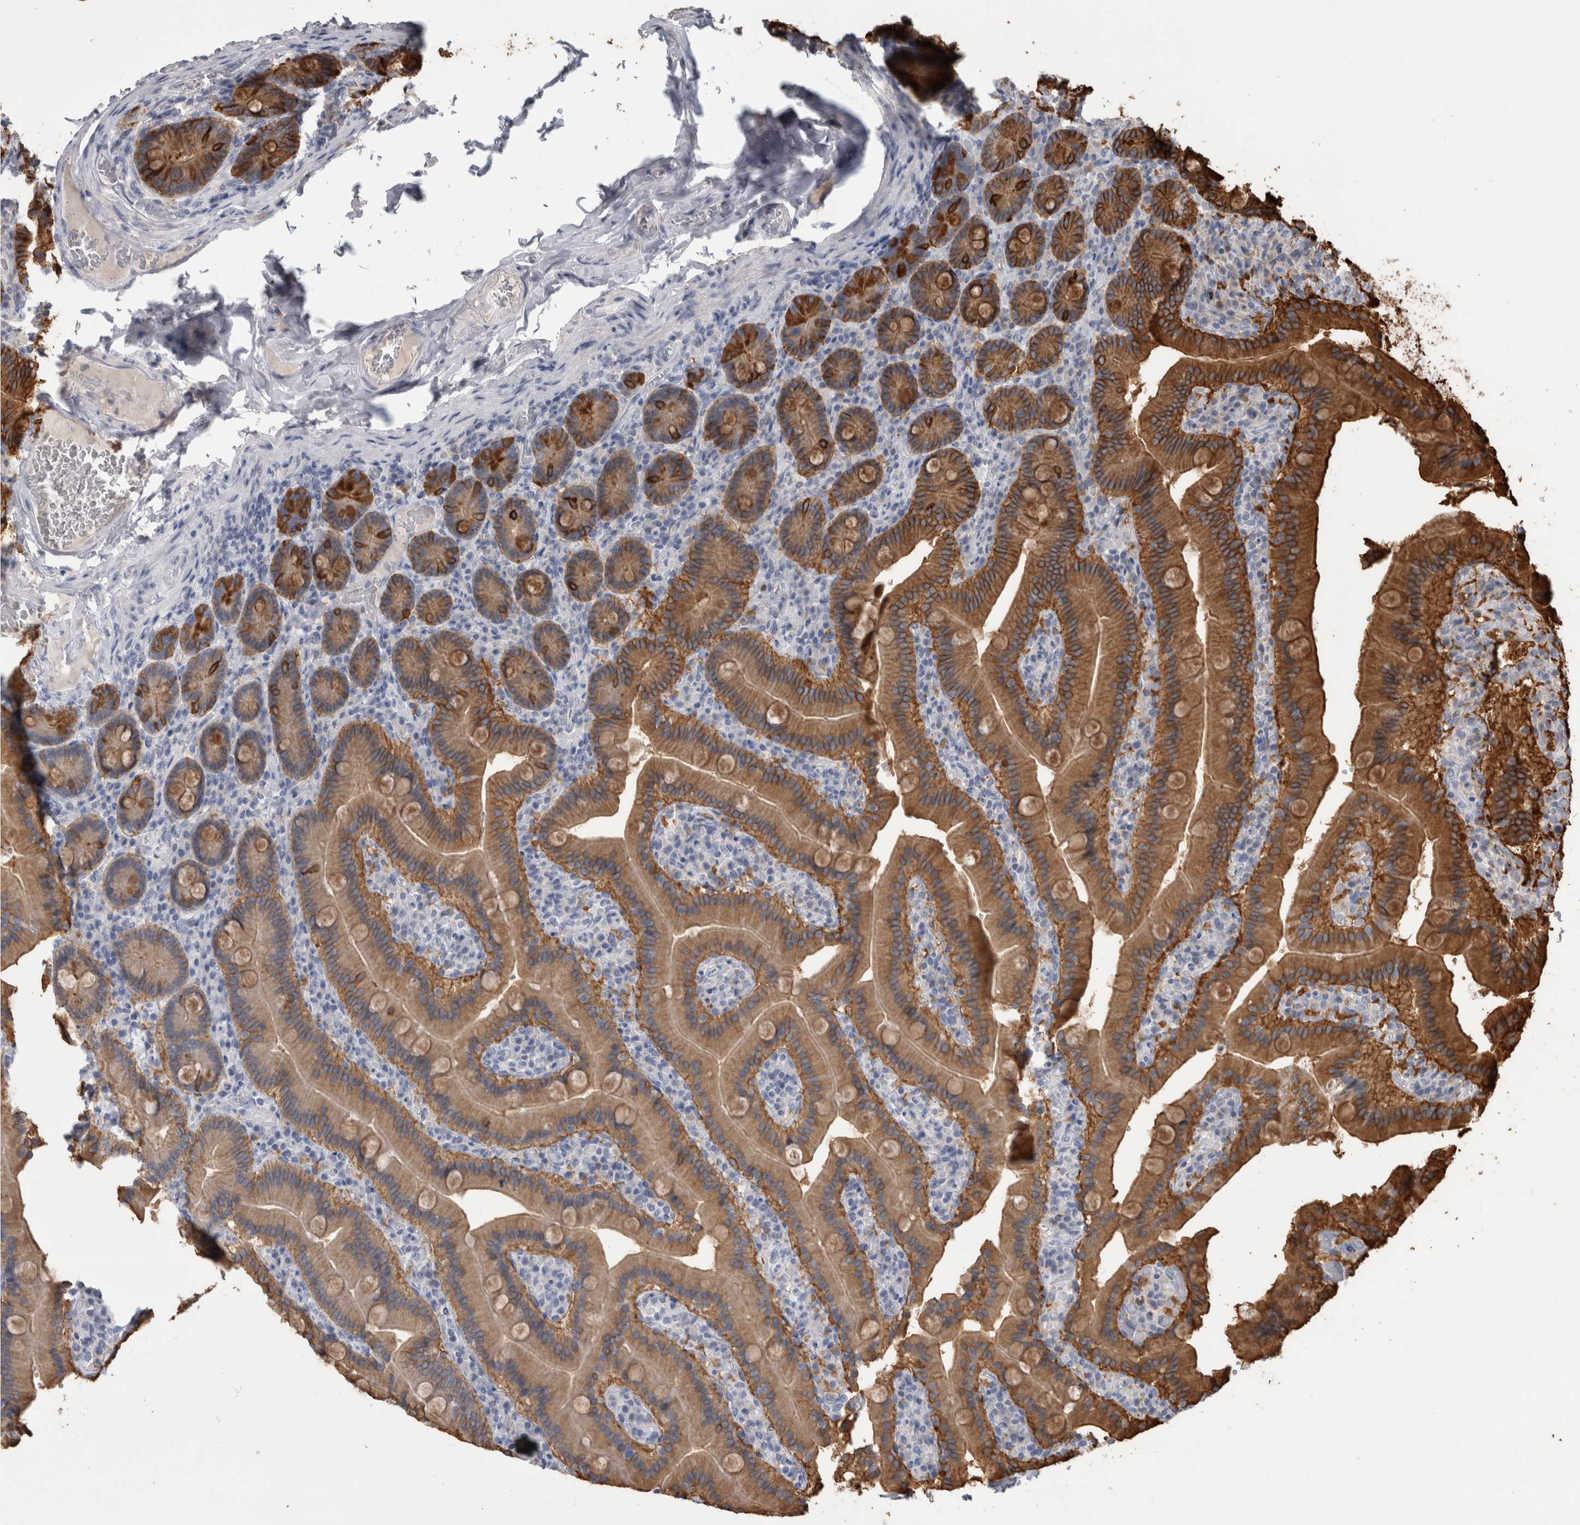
{"staining": {"intensity": "strong", "quantity": ">75%", "location": "cytoplasmic/membranous"}, "tissue": "duodenum", "cell_type": "Glandular cells", "image_type": "normal", "snomed": [{"axis": "morphology", "description": "Normal tissue, NOS"}, {"axis": "topography", "description": "Duodenum"}], "caption": "Unremarkable duodenum displays strong cytoplasmic/membranous expression in about >75% of glandular cells (IHC, brightfield microscopy, high magnification)..", "gene": "ANXA13", "patient": {"sex": "female", "age": 62}}